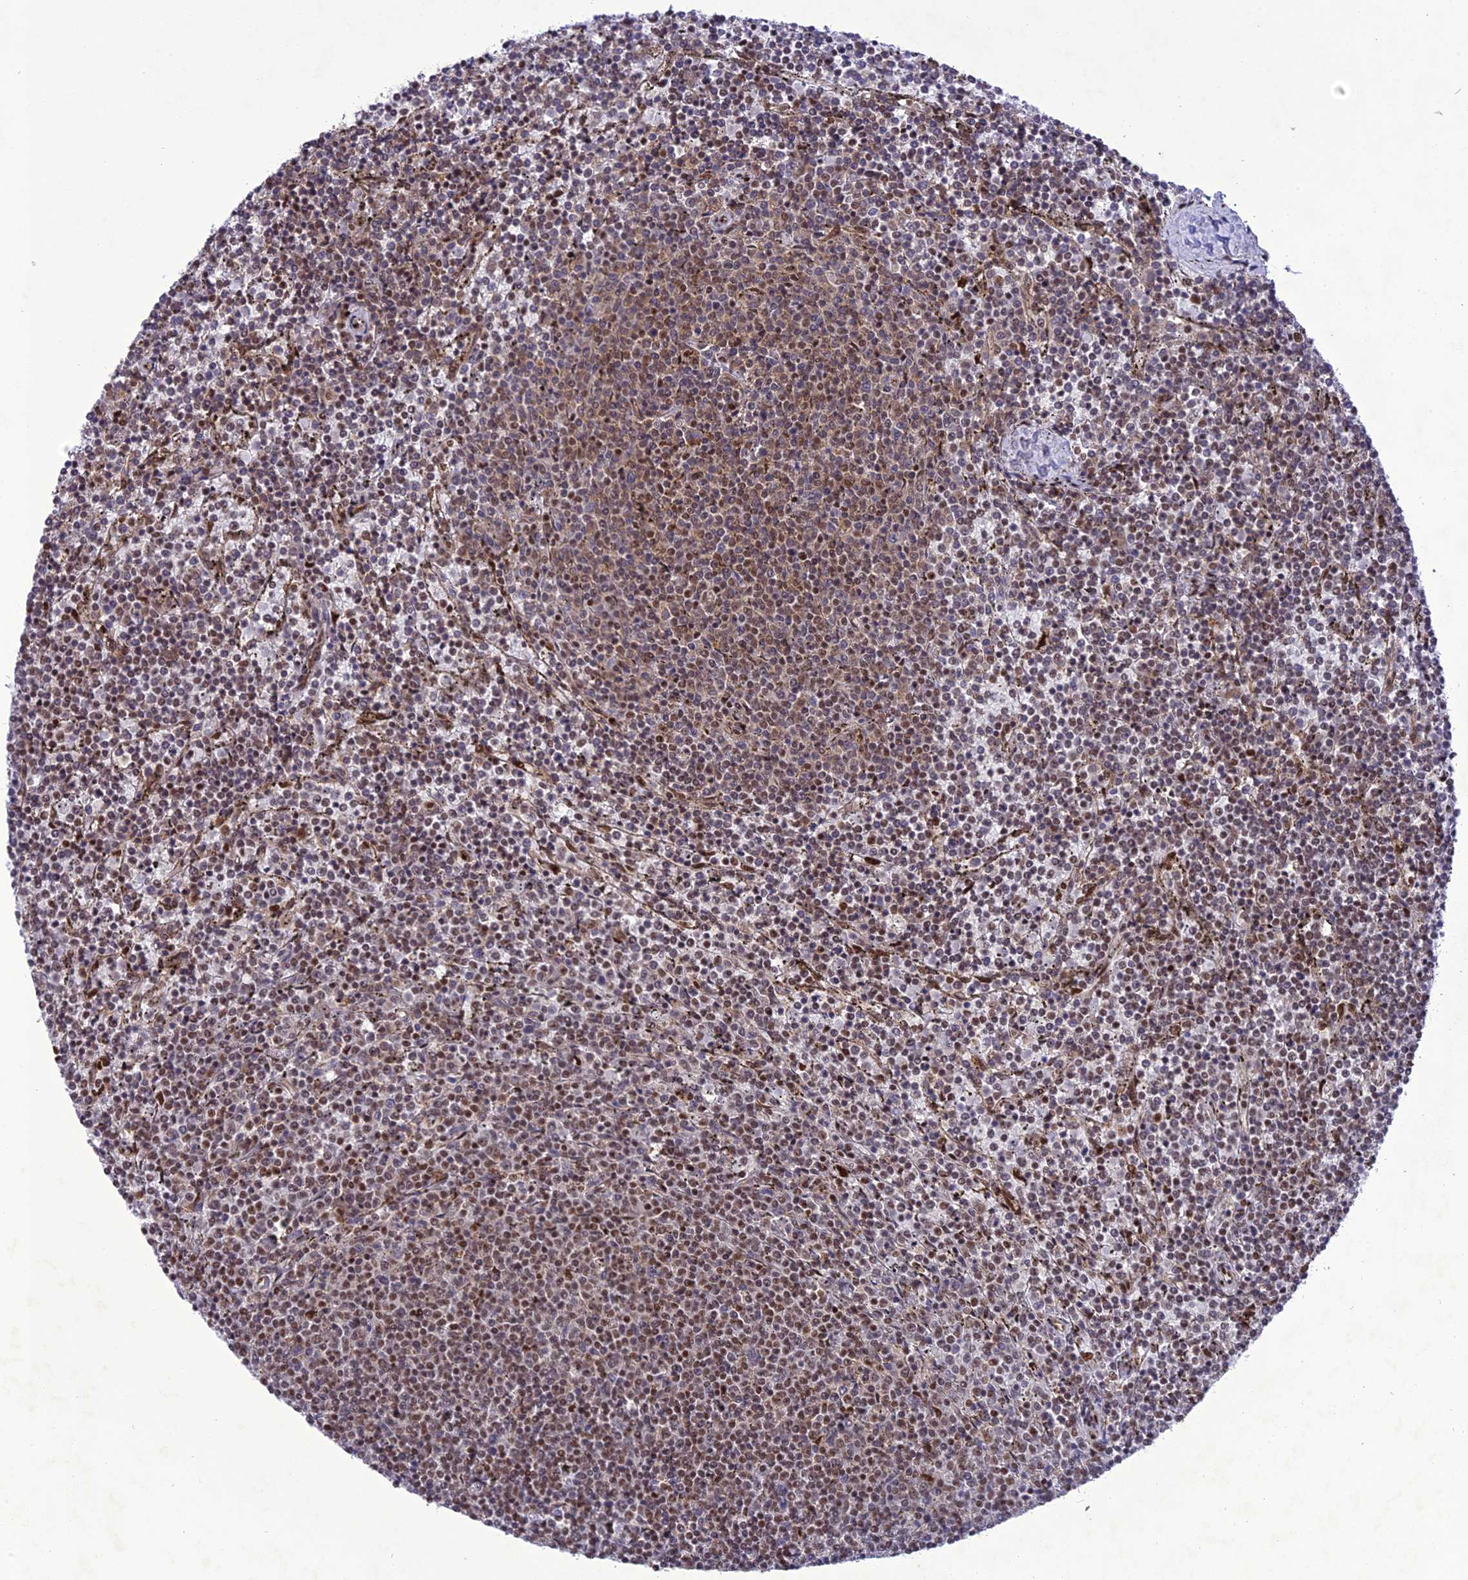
{"staining": {"intensity": "moderate", "quantity": "25%-75%", "location": "nuclear"}, "tissue": "lymphoma", "cell_type": "Tumor cells", "image_type": "cancer", "snomed": [{"axis": "morphology", "description": "Malignant lymphoma, non-Hodgkin's type, Low grade"}, {"axis": "topography", "description": "Spleen"}], "caption": "The histopathology image shows immunohistochemical staining of lymphoma. There is moderate nuclear staining is present in approximately 25%-75% of tumor cells.", "gene": "DDX1", "patient": {"sex": "female", "age": 50}}